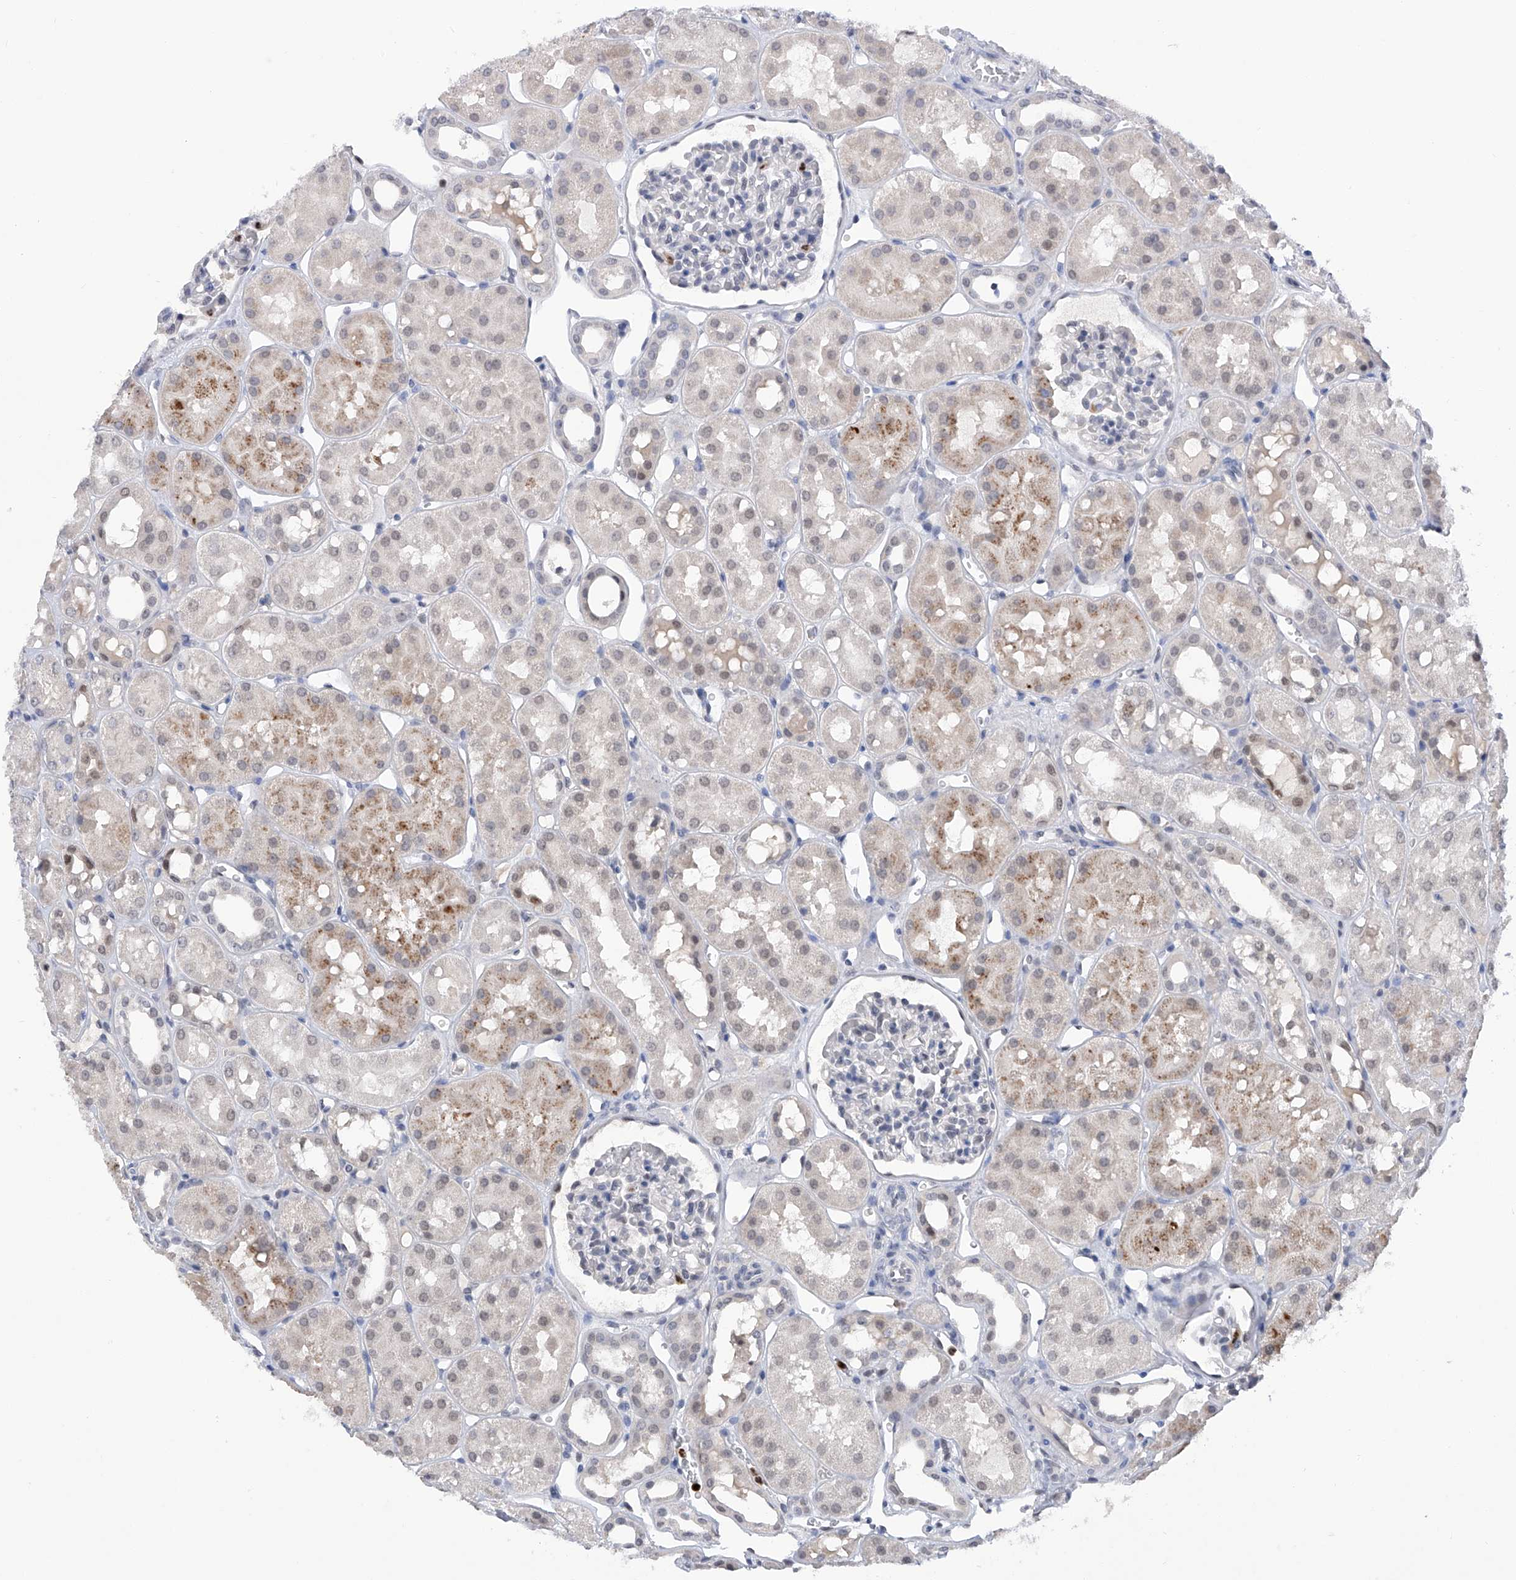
{"staining": {"intensity": "negative", "quantity": "none", "location": "none"}, "tissue": "kidney", "cell_type": "Cells in glomeruli", "image_type": "normal", "snomed": [{"axis": "morphology", "description": "Normal tissue, NOS"}, {"axis": "topography", "description": "Kidney"}], "caption": "Immunohistochemistry of unremarkable human kidney displays no expression in cells in glomeruli.", "gene": "PHF20", "patient": {"sex": "male", "age": 16}}